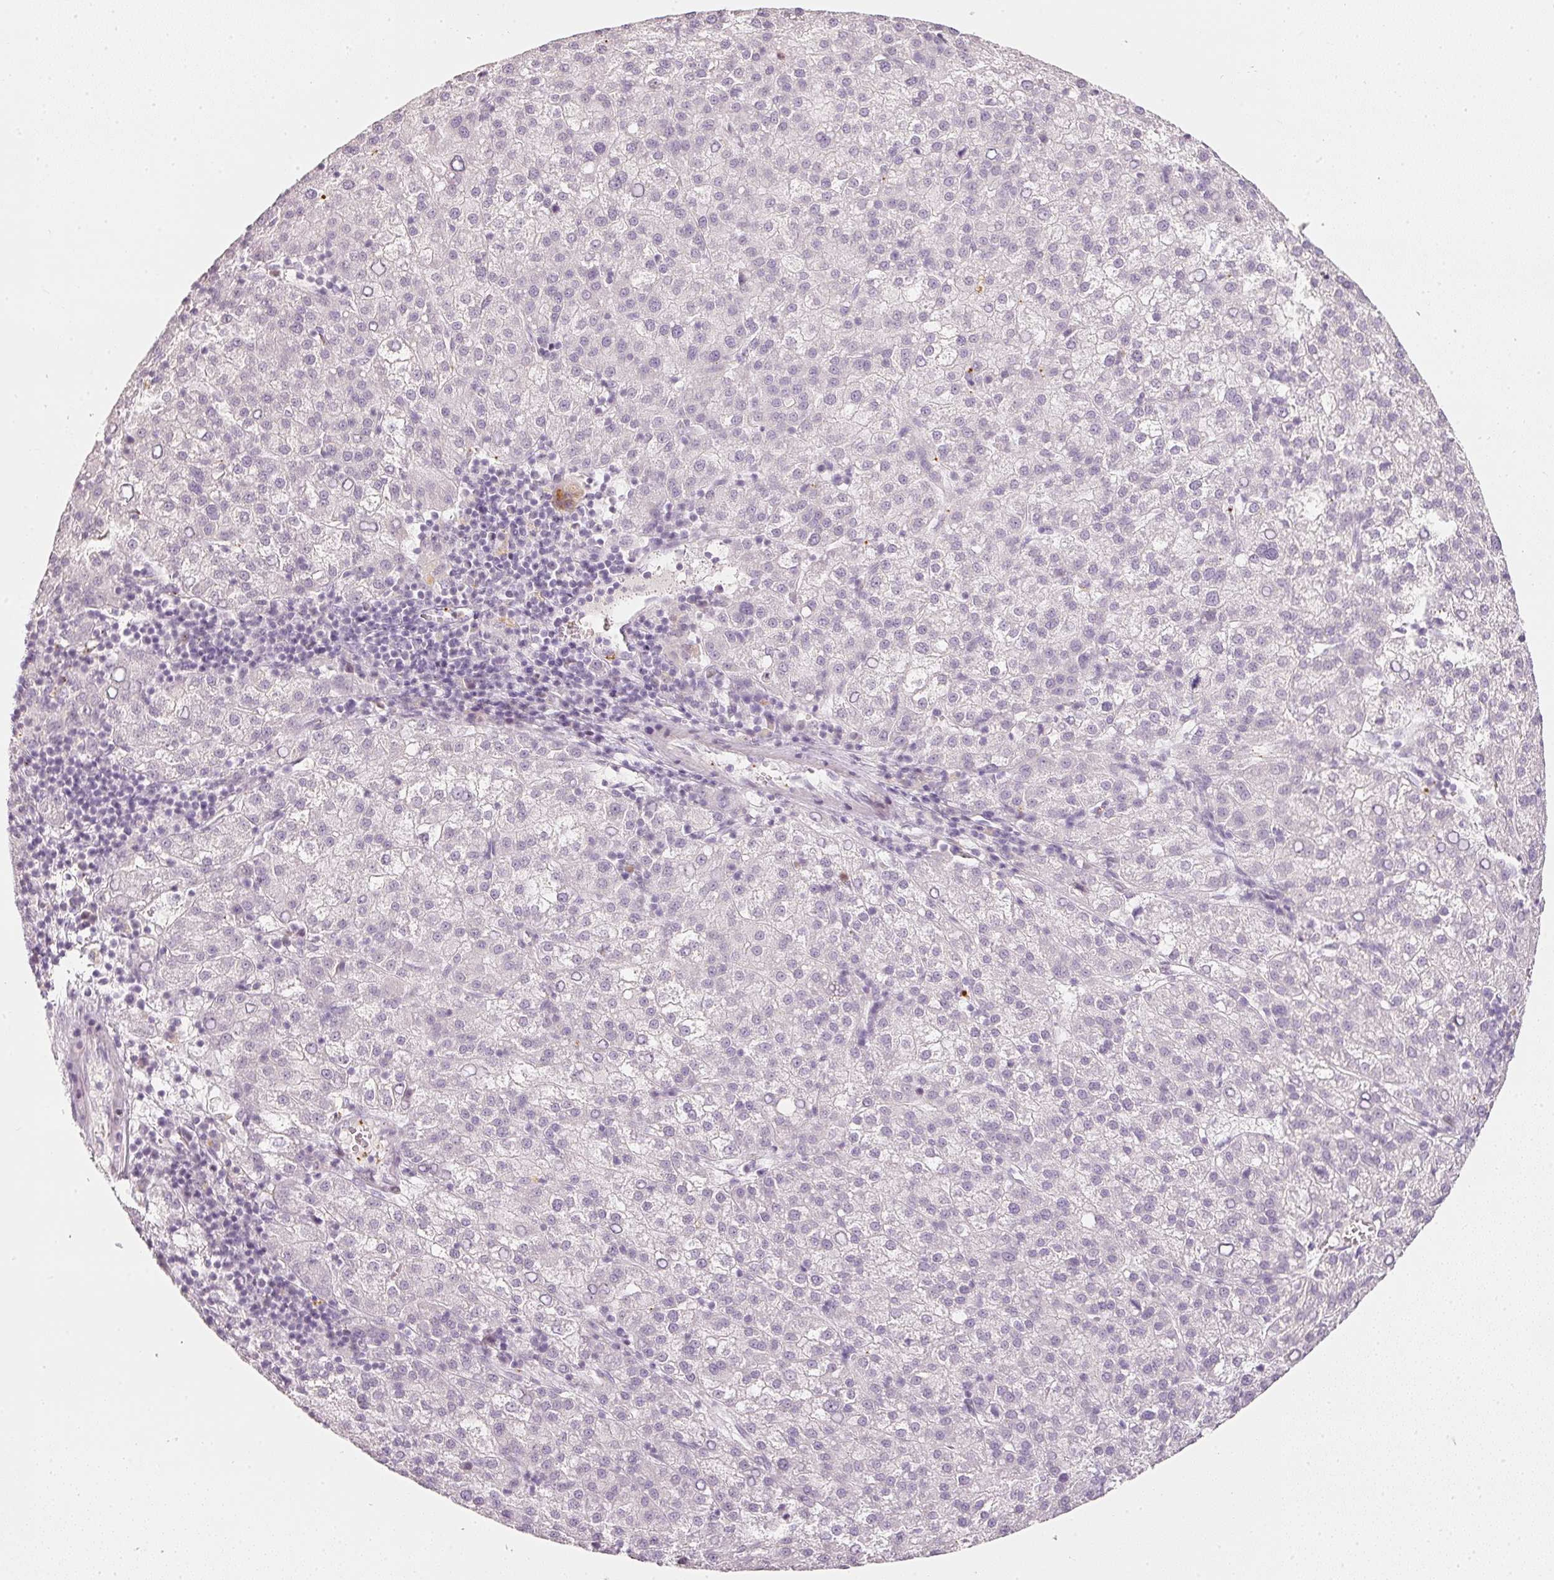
{"staining": {"intensity": "negative", "quantity": "none", "location": "none"}, "tissue": "liver cancer", "cell_type": "Tumor cells", "image_type": "cancer", "snomed": [{"axis": "morphology", "description": "Carcinoma, Hepatocellular, NOS"}, {"axis": "topography", "description": "Liver"}], "caption": "High power microscopy image of an immunohistochemistry (IHC) photomicrograph of liver cancer, revealing no significant positivity in tumor cells.", "gene": "LECT2", "patient": {"sex": "female", "age": 58}}